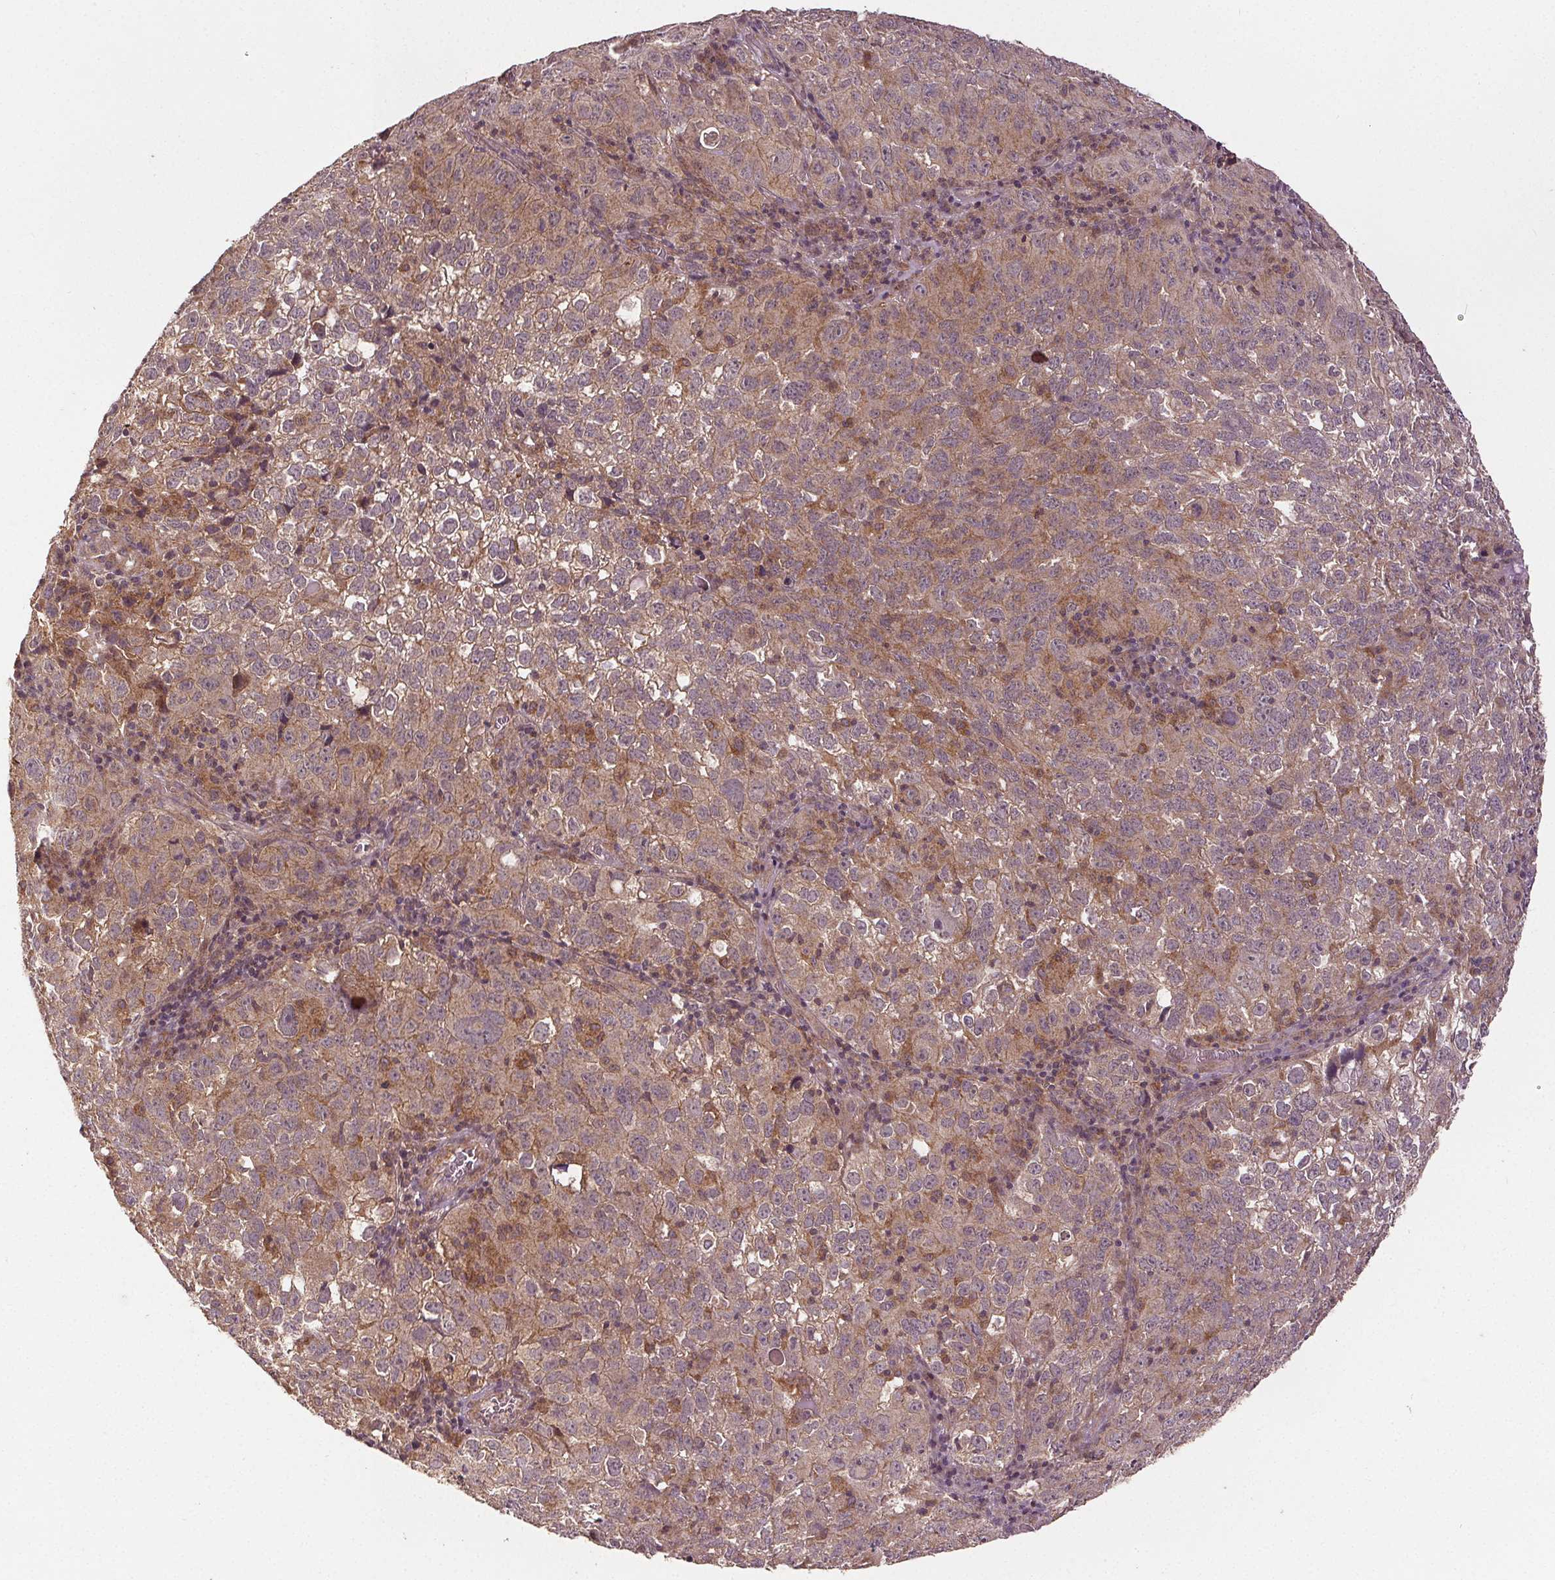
{"staining": {"intensity": "weak", "quantity": ">75%", "location": "cytoplasmic/membranous"}, "tissue": "cervical cancer", "cell_type": "Tumor cells", "image_type": "cancer", "snomed": [{"axis": "morphology", "description": "Squamous cell carcinoma, NOS"}, {"axis": "topography", "description": "Cervix"}], "caption": "This micrograph shows cervical squamous cell carcinoma stained with immunohistochemistry (IHC) to label a protein in brown. The cytoplasmic/membranous of tumor cells show weak positivity for the protein. Nuclei are counter-stained blue.", "gene": "EPHB3", "patient": {"sex": "female", "age": 55}}